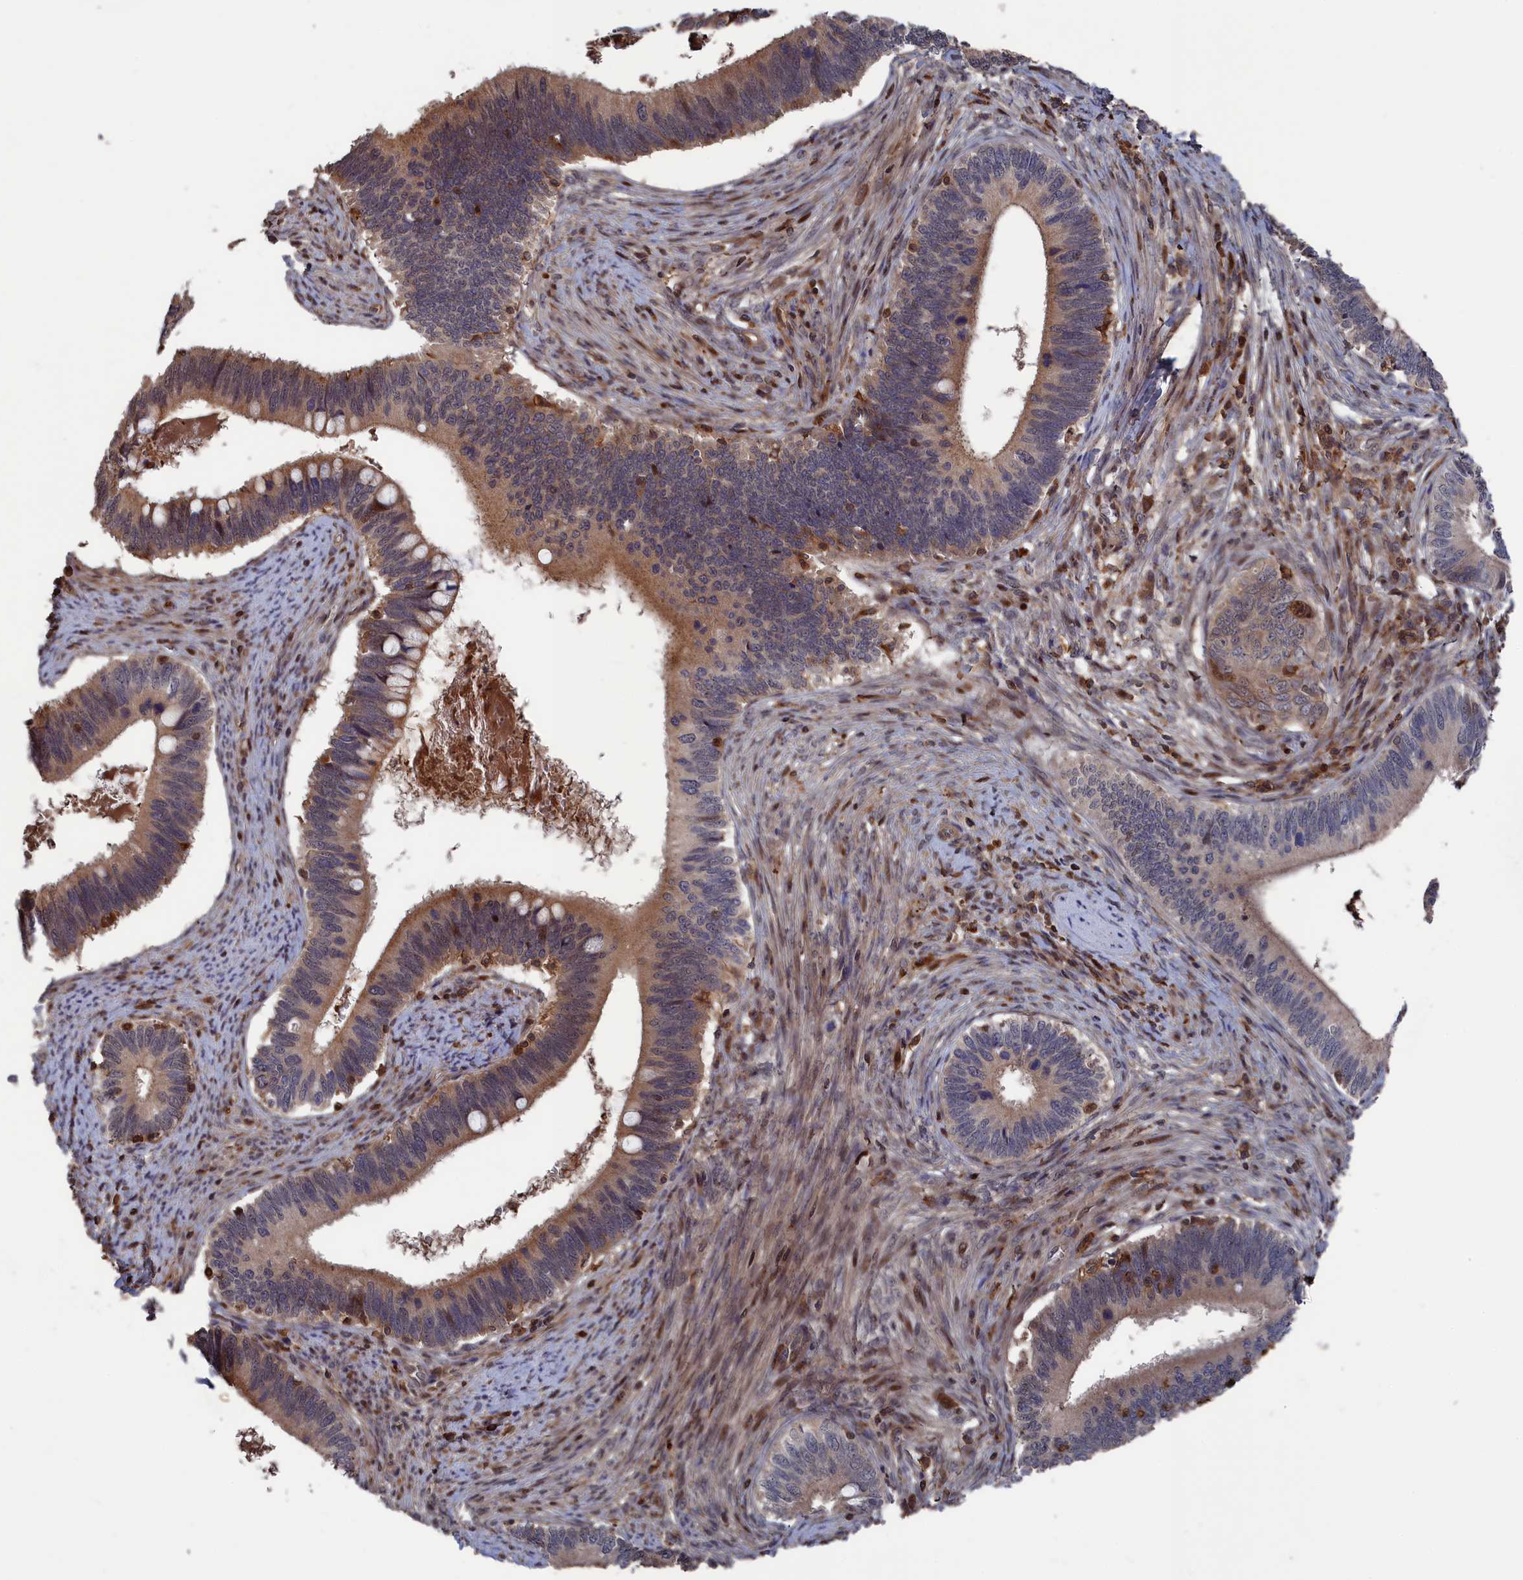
{"staining": {"intensity": "moderate", "quantity": "25%-75%", "location": "cytoplasmic/membranous"}, "tissue": "cervical cancer", "cell_type": "Tumor cells", "image_type": "cancer", "snomed": [{"axis": "morphology", "description": "Adenocarcinoma, NOS"}, {"axis": "topography", "description": "Cervix"}], "caption": "Tumor cells display medium levels of moderate cytoplasmic/membranous expression in about 25%-75% of cells in cervical cancer.", "gene": "PLA2G15", "patient": {"sex": "female", "age": 42}}